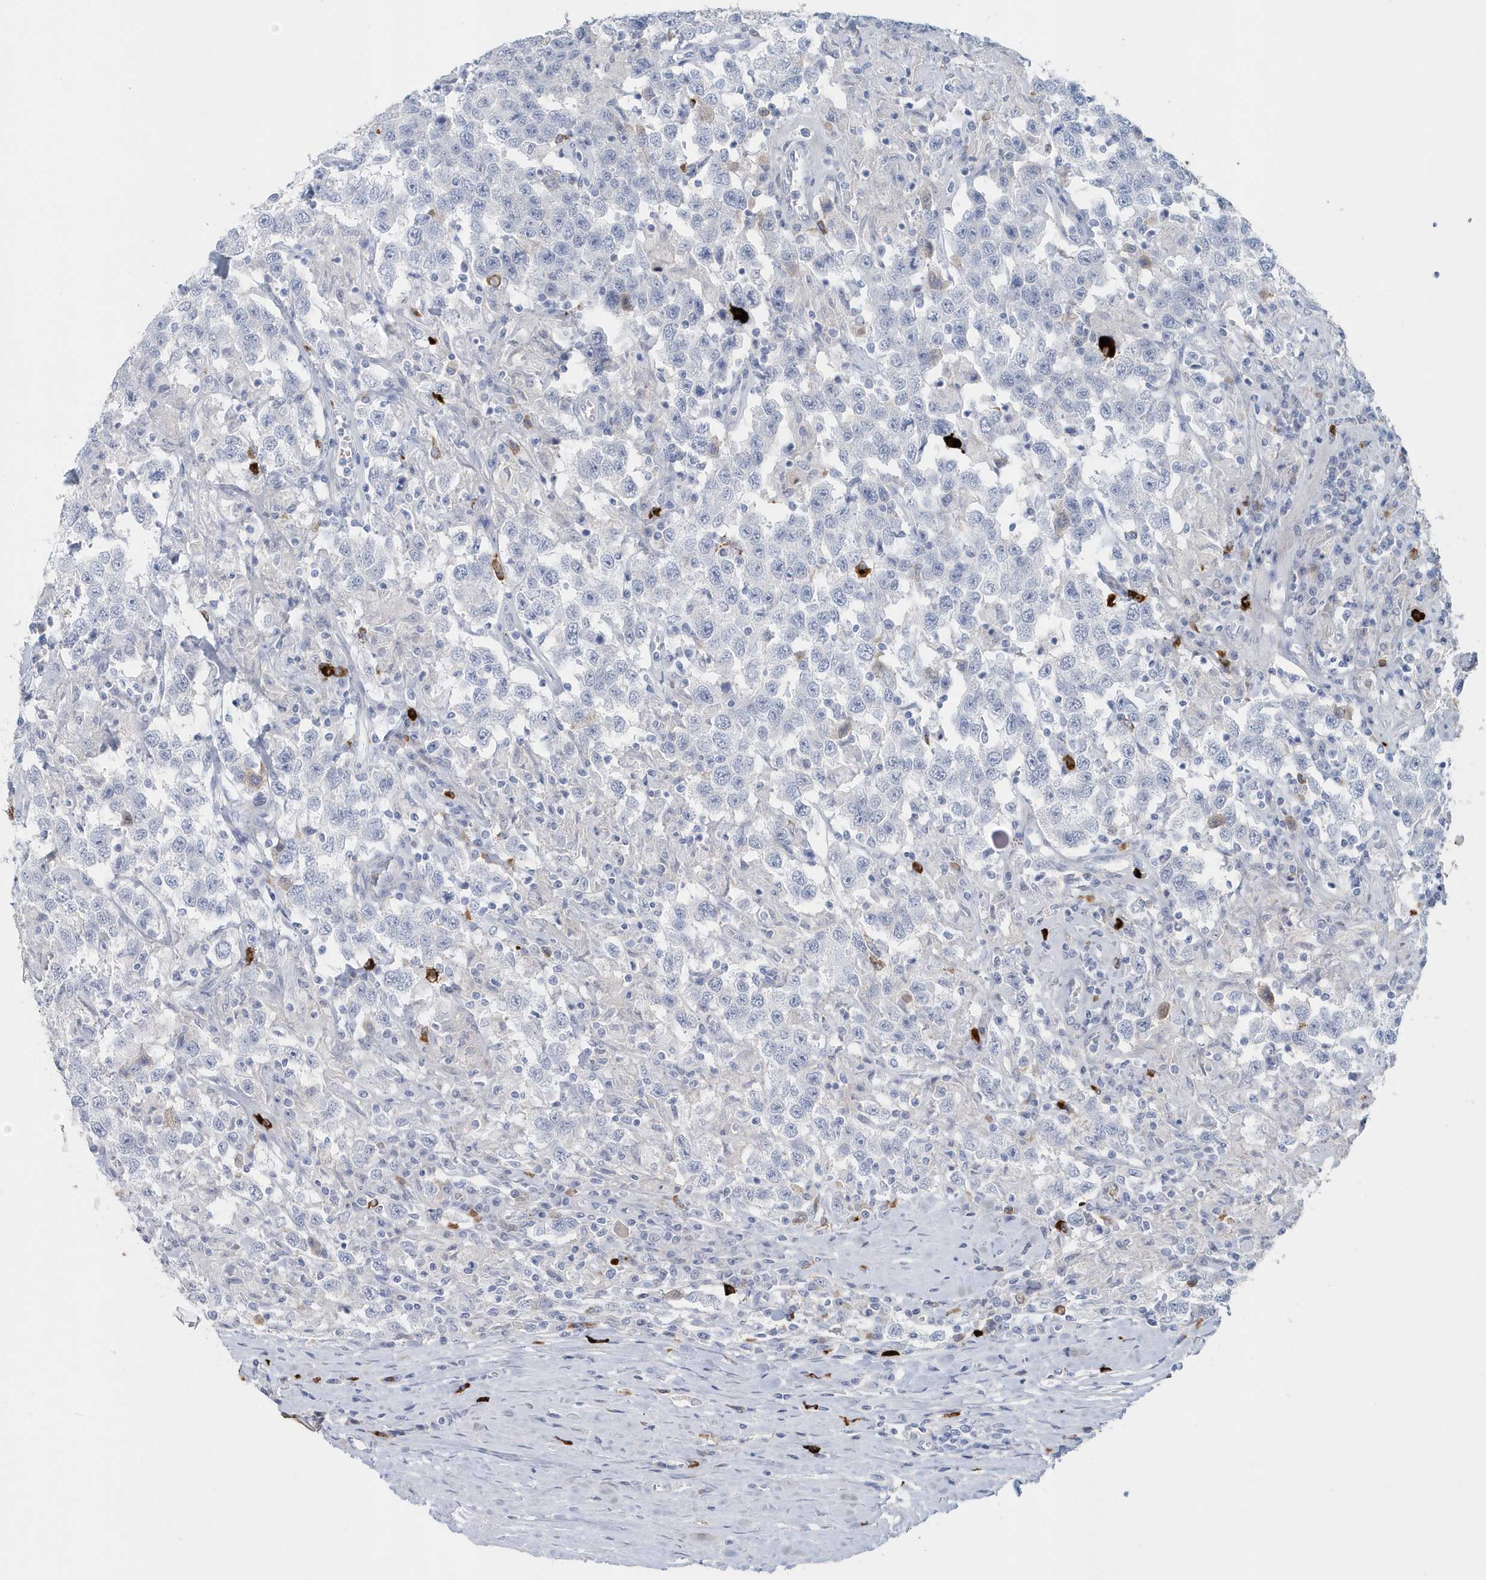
{"staining": {"intensity": "negative", "quantity": "none", "location": "none"}, "tissue": "testis cancer", "cell_type": "Tumor cells", "image_type": "cancer", "snomed": [{"axis": "morphology", "description": "Seminoma, NOS"}, {"axis": "topography", "description": "Testis"}], "caption": "Human testis cancer (seminoma) stained for a protein using IHC demonstrates no expression in tumor cells.", "gene": "JCHAIN", "patient": {"sex": "male", "age": 41}}